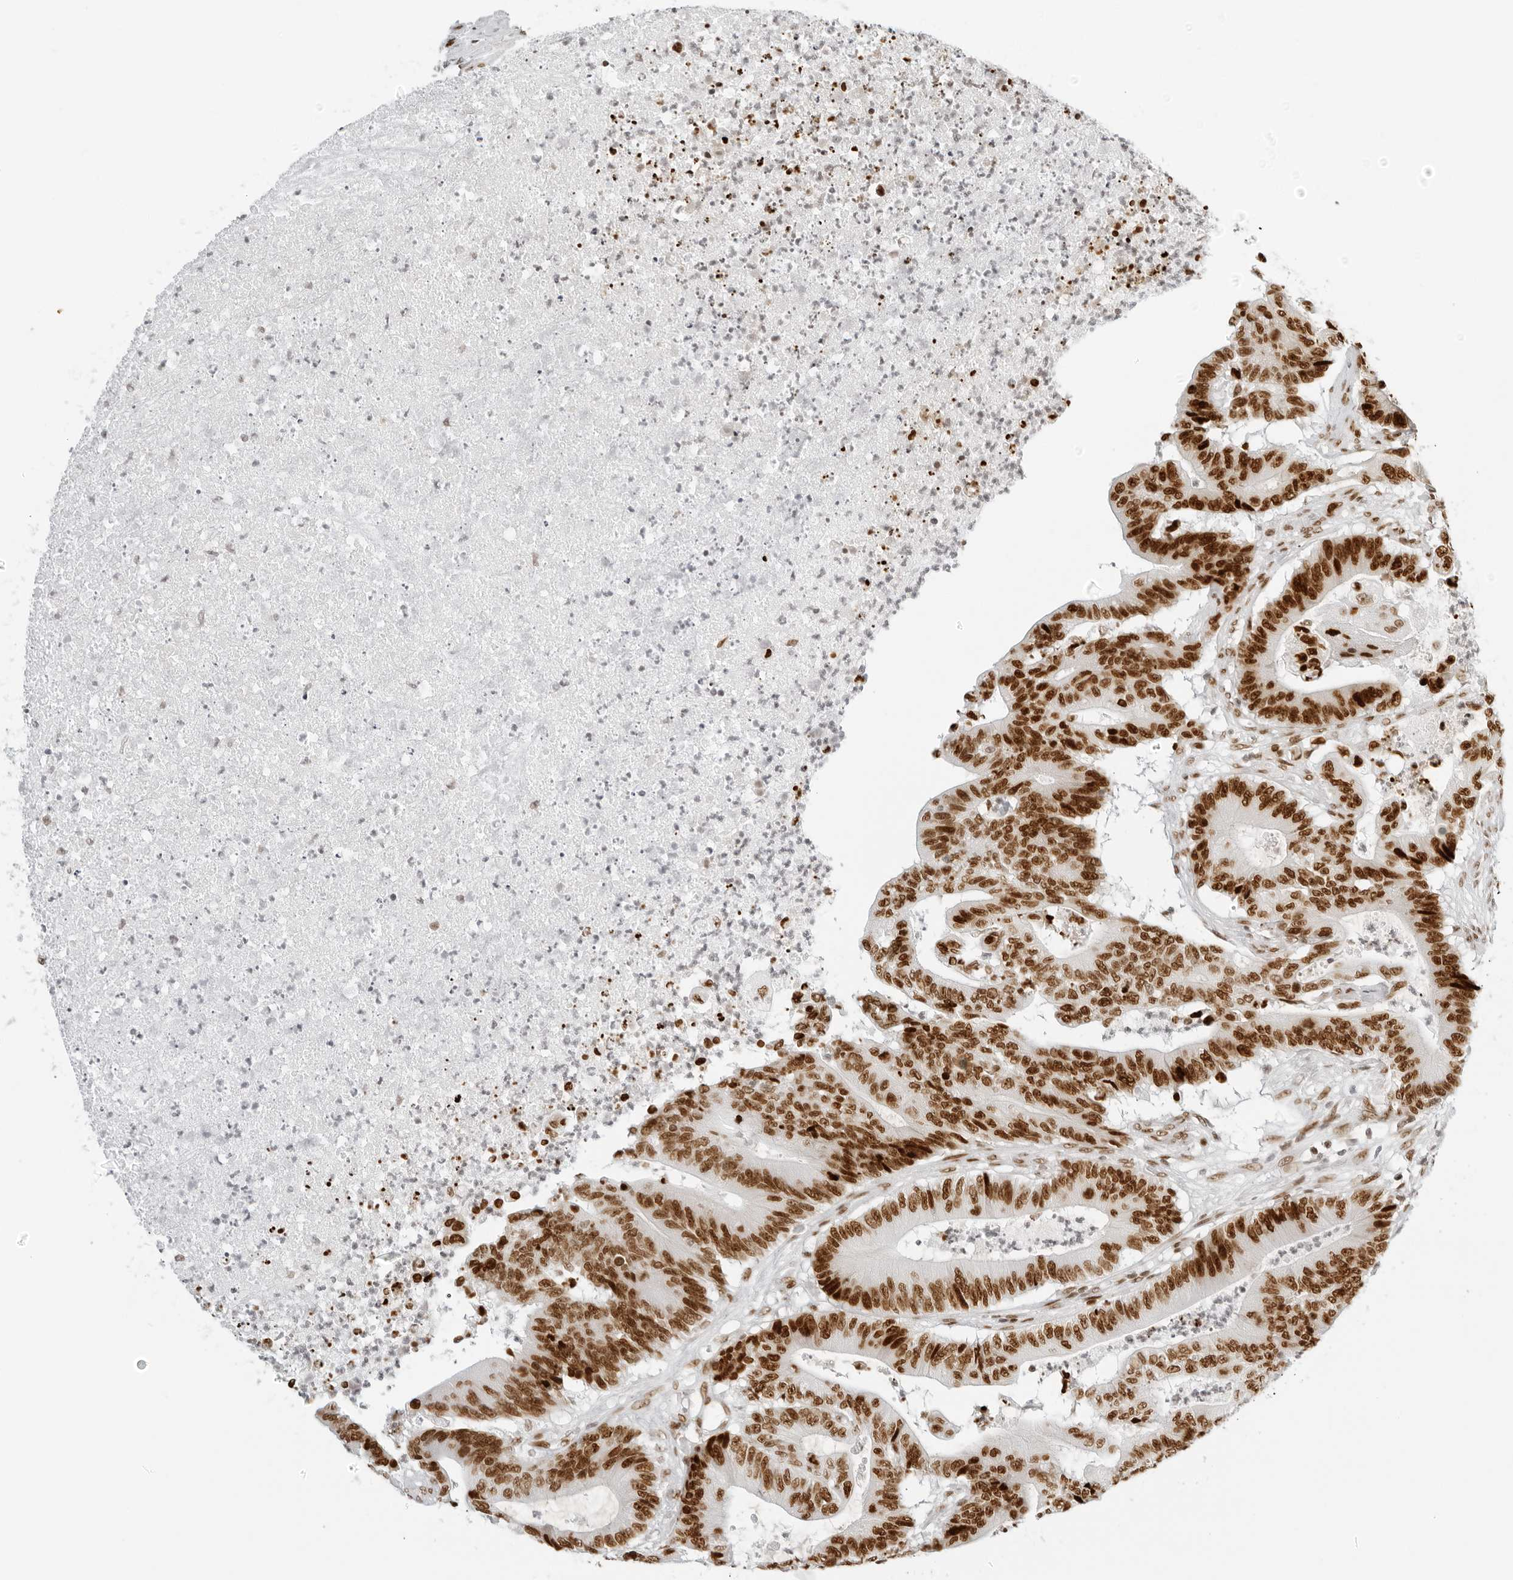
{"staining": {"intensity": "strong", "quantity": ">75%", "location": "nuclear"}, "tissue": "colorectal cancer", "cell_type": "Tumor cells", "image_type": "cancer", "snomed": [{"axis": "morphology", "description": "Adenocarcinoma, NOS"}, {"axis": "topography", "description": "Colon"}], "caption": "High-power microscopy captured an IHC micrograph of colorectal cancer, revealing strong nuclear staining in about >75% of tumor cells.", "gene": "RCC1", "patient": {"sex": "female", "age": 84}}